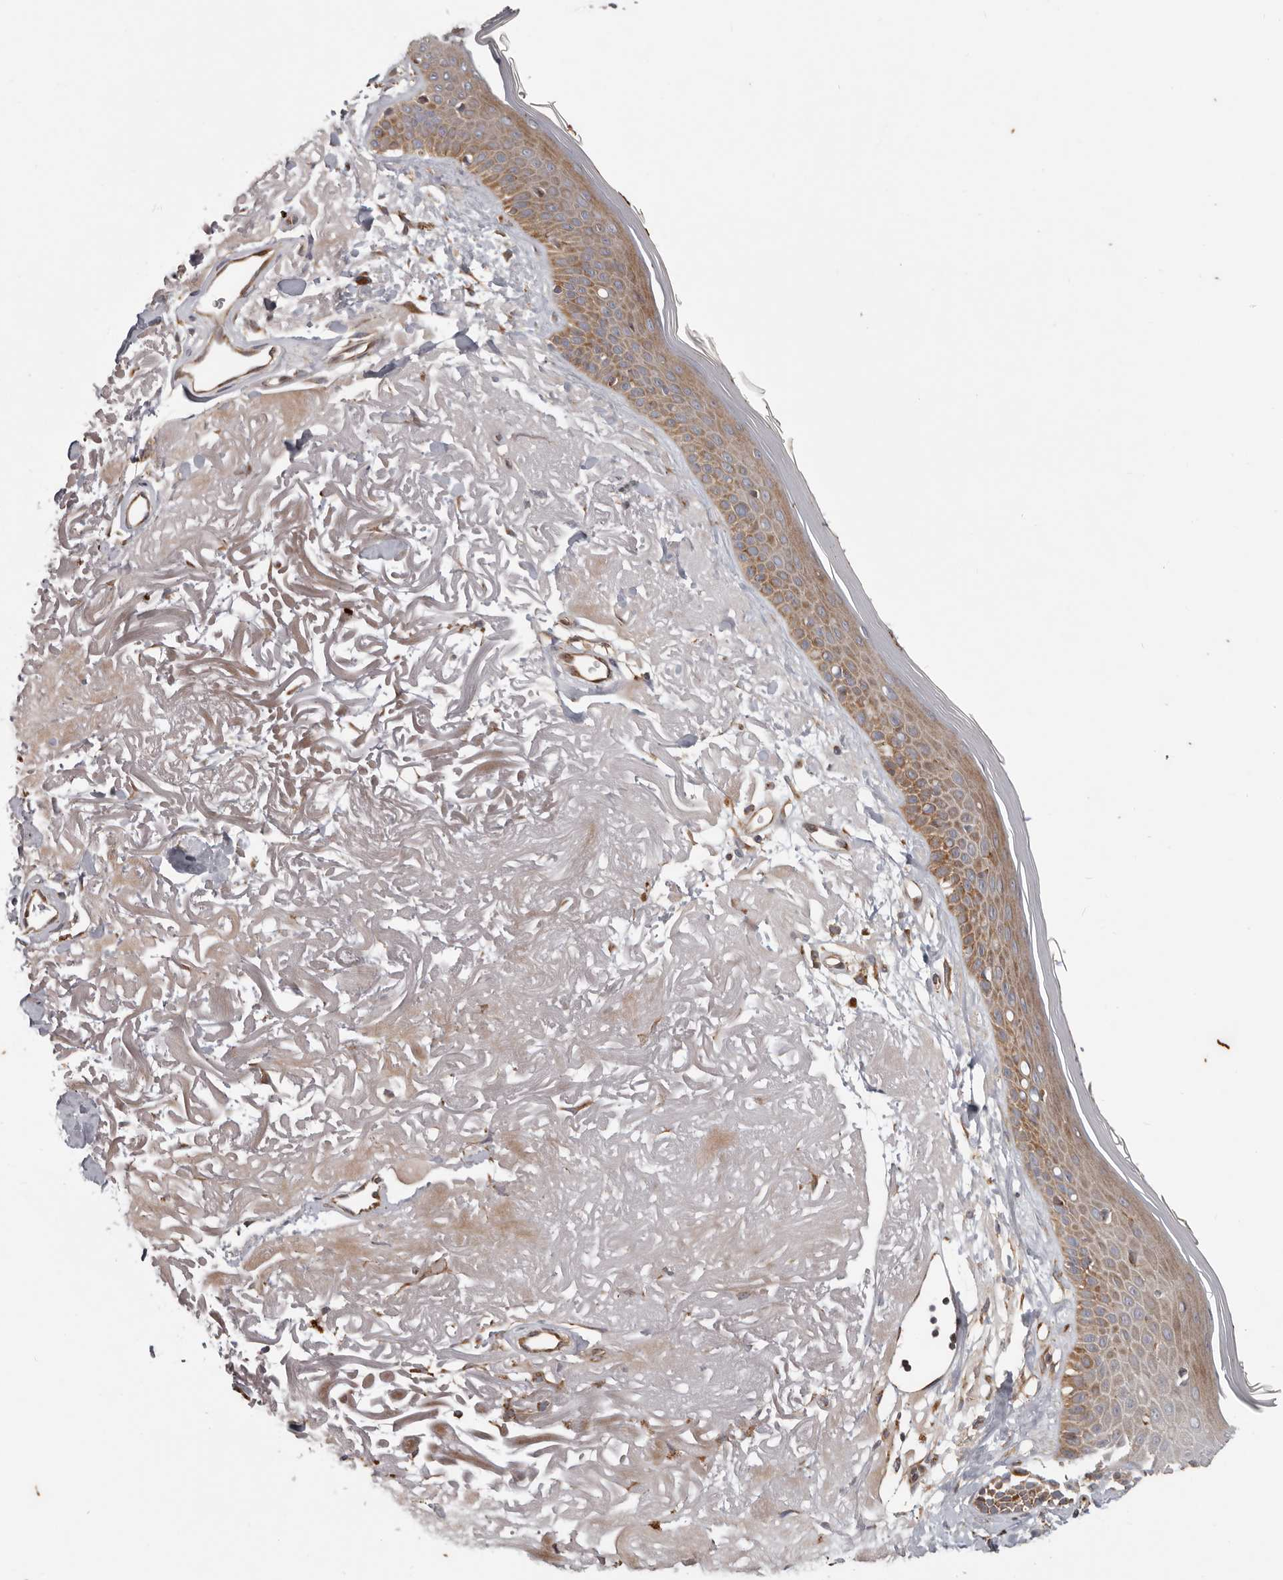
{"staining": {"intensity": "moderate", "quantity": ">75%", "location": "cytoplasmic/membranous"}, "tissue": "skin", "cell_type": "Fibroblasts", "image_type": "normal", "snomed": [{"axis": "morphology", "description": "Normal tissue, NOS"}, {"axis": "topography", "description": "Skin"}, {"axis": "topography", "description": "Skeletal muscle"}], "caption": "Immunohistochemistry of unremarkable skin reveals medium levels of moderate cytoplasmic/membranous staining in approximately >75% of fibroblasts. The staining is performed using DAB brown chromogen to label protein expression. The nuclei are counter-stained blue using hematoxylin.", "gene": "MRPS10", "patient": {"sex": "male", "age": 83}}